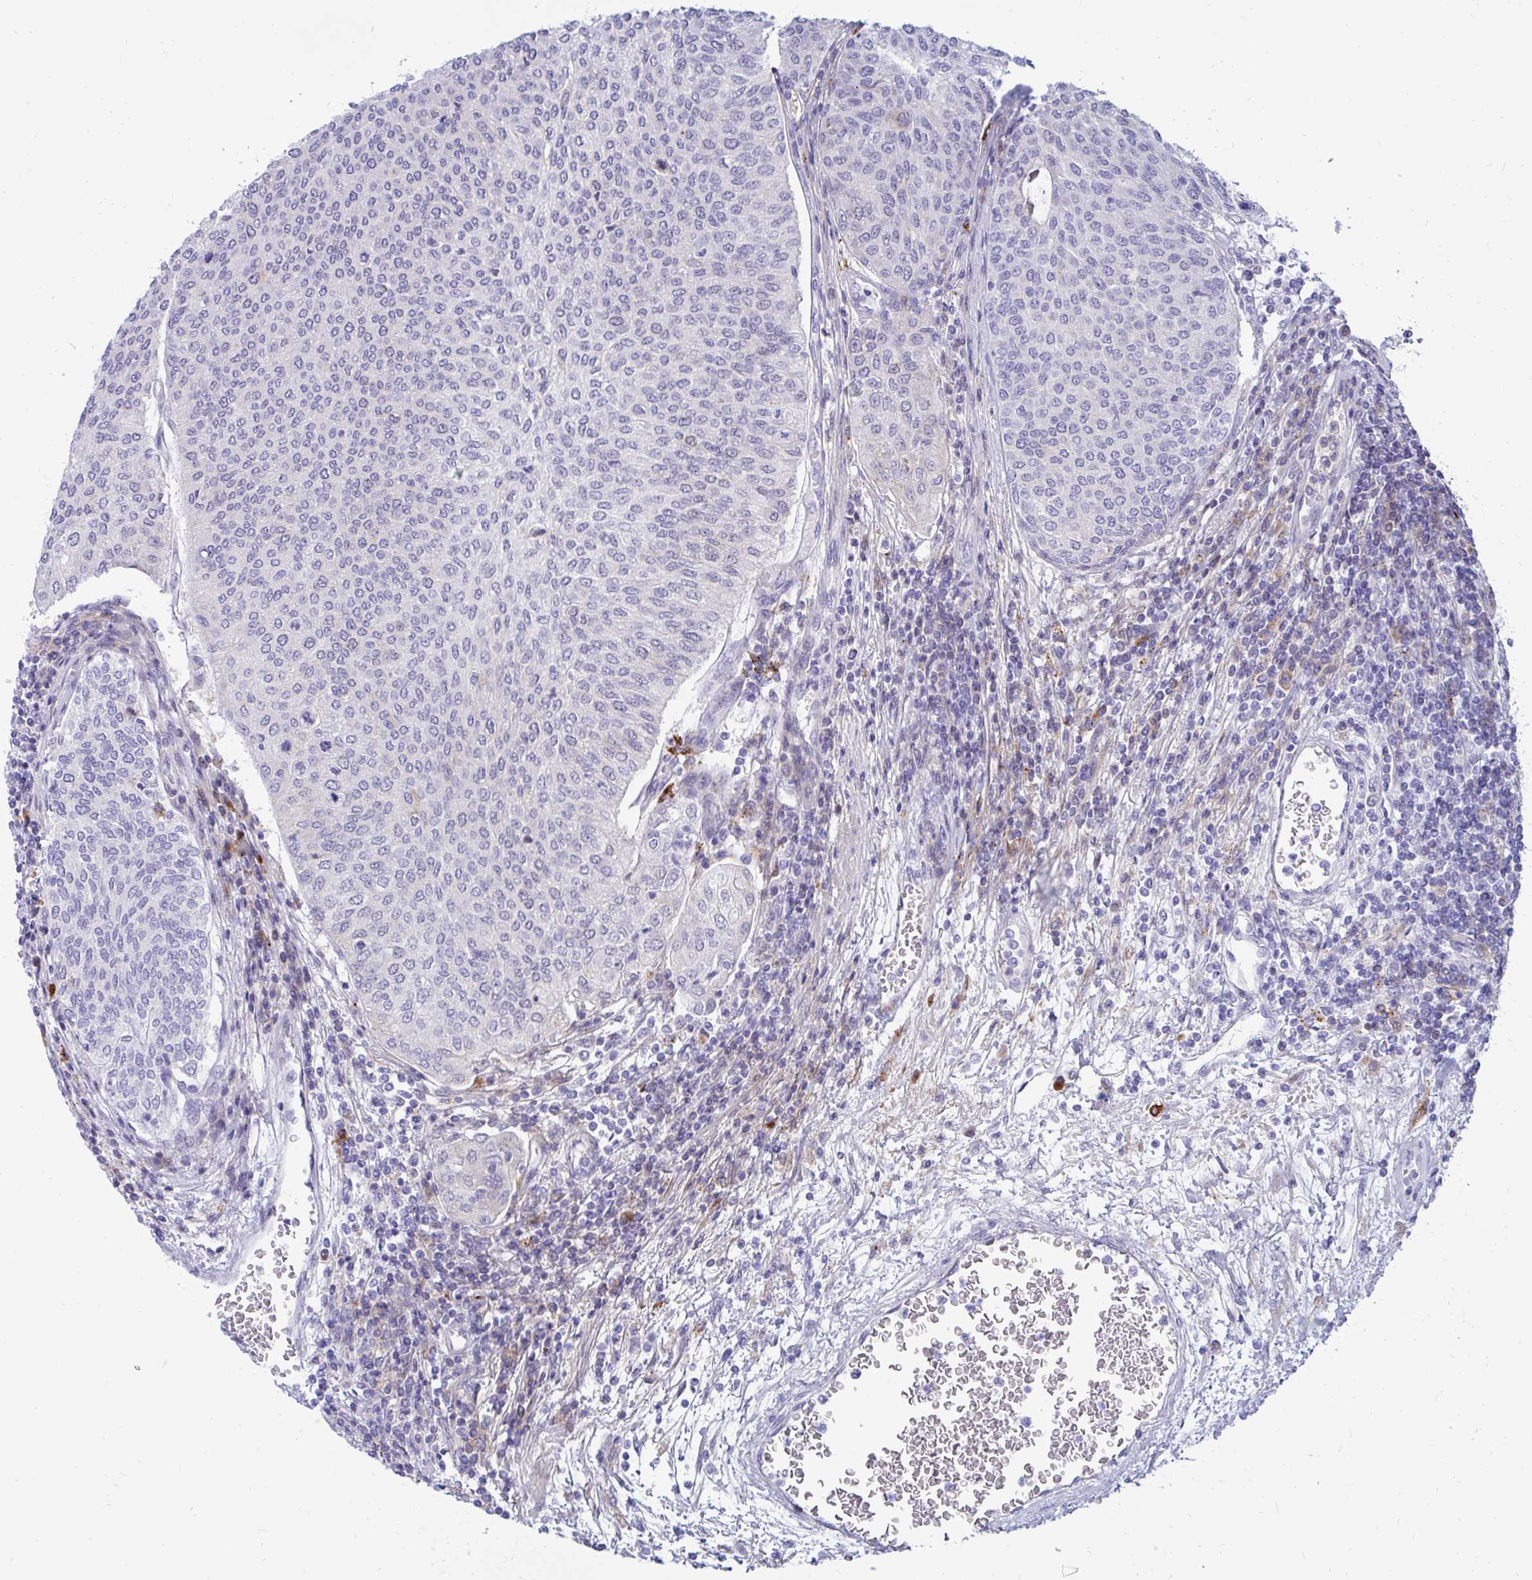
{"staining": {"intensity": "negative", "quantity": "none", "location": "none"}, "tissue": "urothelial cancer", "cell_type": "Tumor cells", "image_type": "cancer", "snomed": [{"axis": "morphology", "description": "Urothelial carcinoma, High grade"}, {"axis": "topography", "description": "Urinary bladder"}], "caption": "Tumor cells are negative for protein expression in human urothelial cancer. (Stains: DAB immunohistochemistry (IHC) with hematoxylin counter stain, Microscopy: brightfield microscopy at high magnification).", "gene": "FAM219B", "patient": {"sex": "female", "age": 79}}